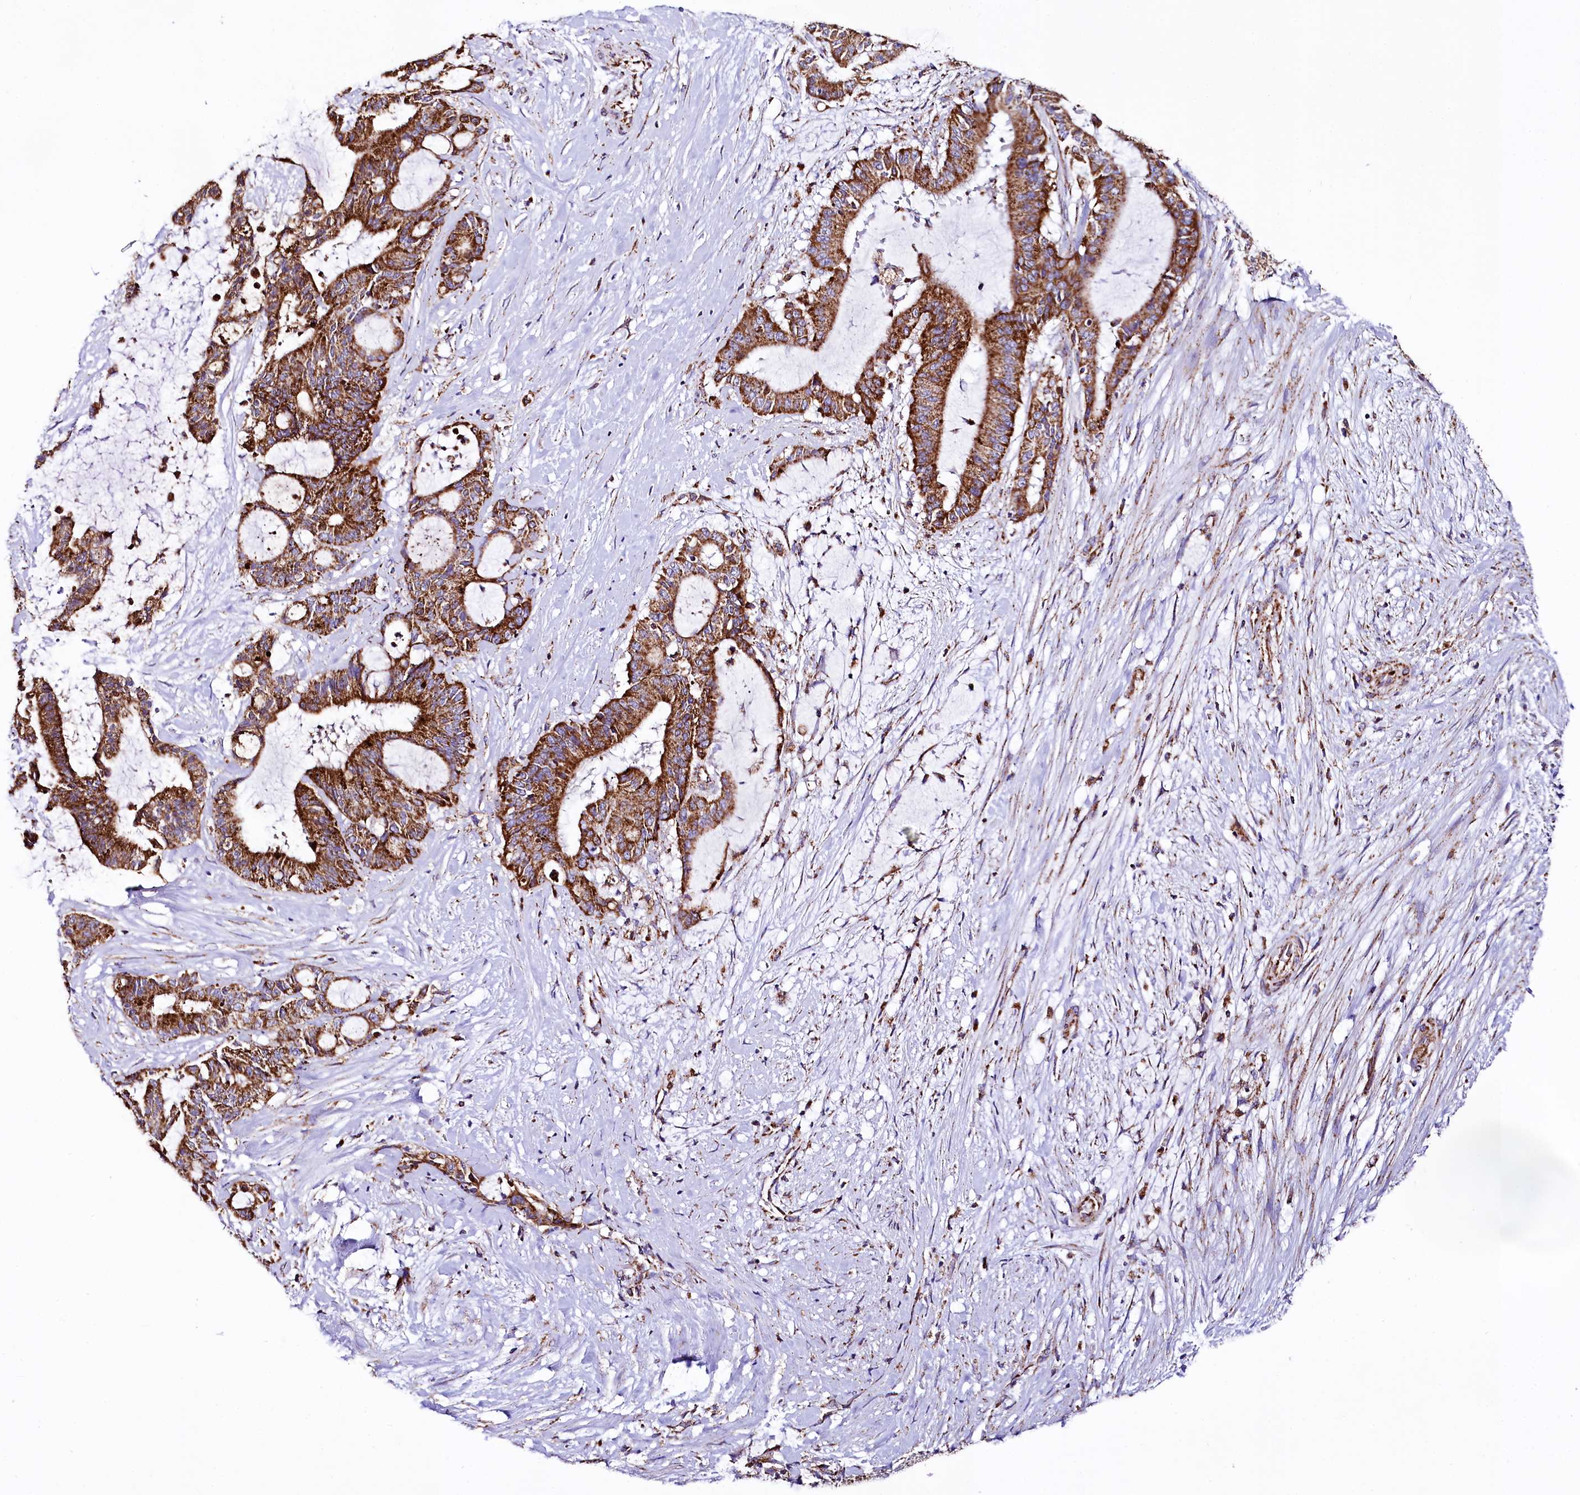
{"staining": {"intensity": "strong", "quantity": ">75%", "location": "cytoplasmic/membranous"}, "tissue": "liver cancer", "cell_type": "Tumor cells", "image_type": "cancer", "snomed": [{"axis": "morphology", "description": "Normal tissue, NOS"}, {"axis": "morphology", "description": "Cholangiocarcinoma"}, {"axis": "topography", "description": "Liver"}, {"axis": "topography", "description": "Peripheral nerve tissue"}], "caption": "A high amount of strong cytoplasmic/membranous expression is present in approximately >75% of tumor cells in cholangiocarcinoma (liver) tissue.", "gene": "APLP2", "patient": {"sex": "female", "age": 73}}